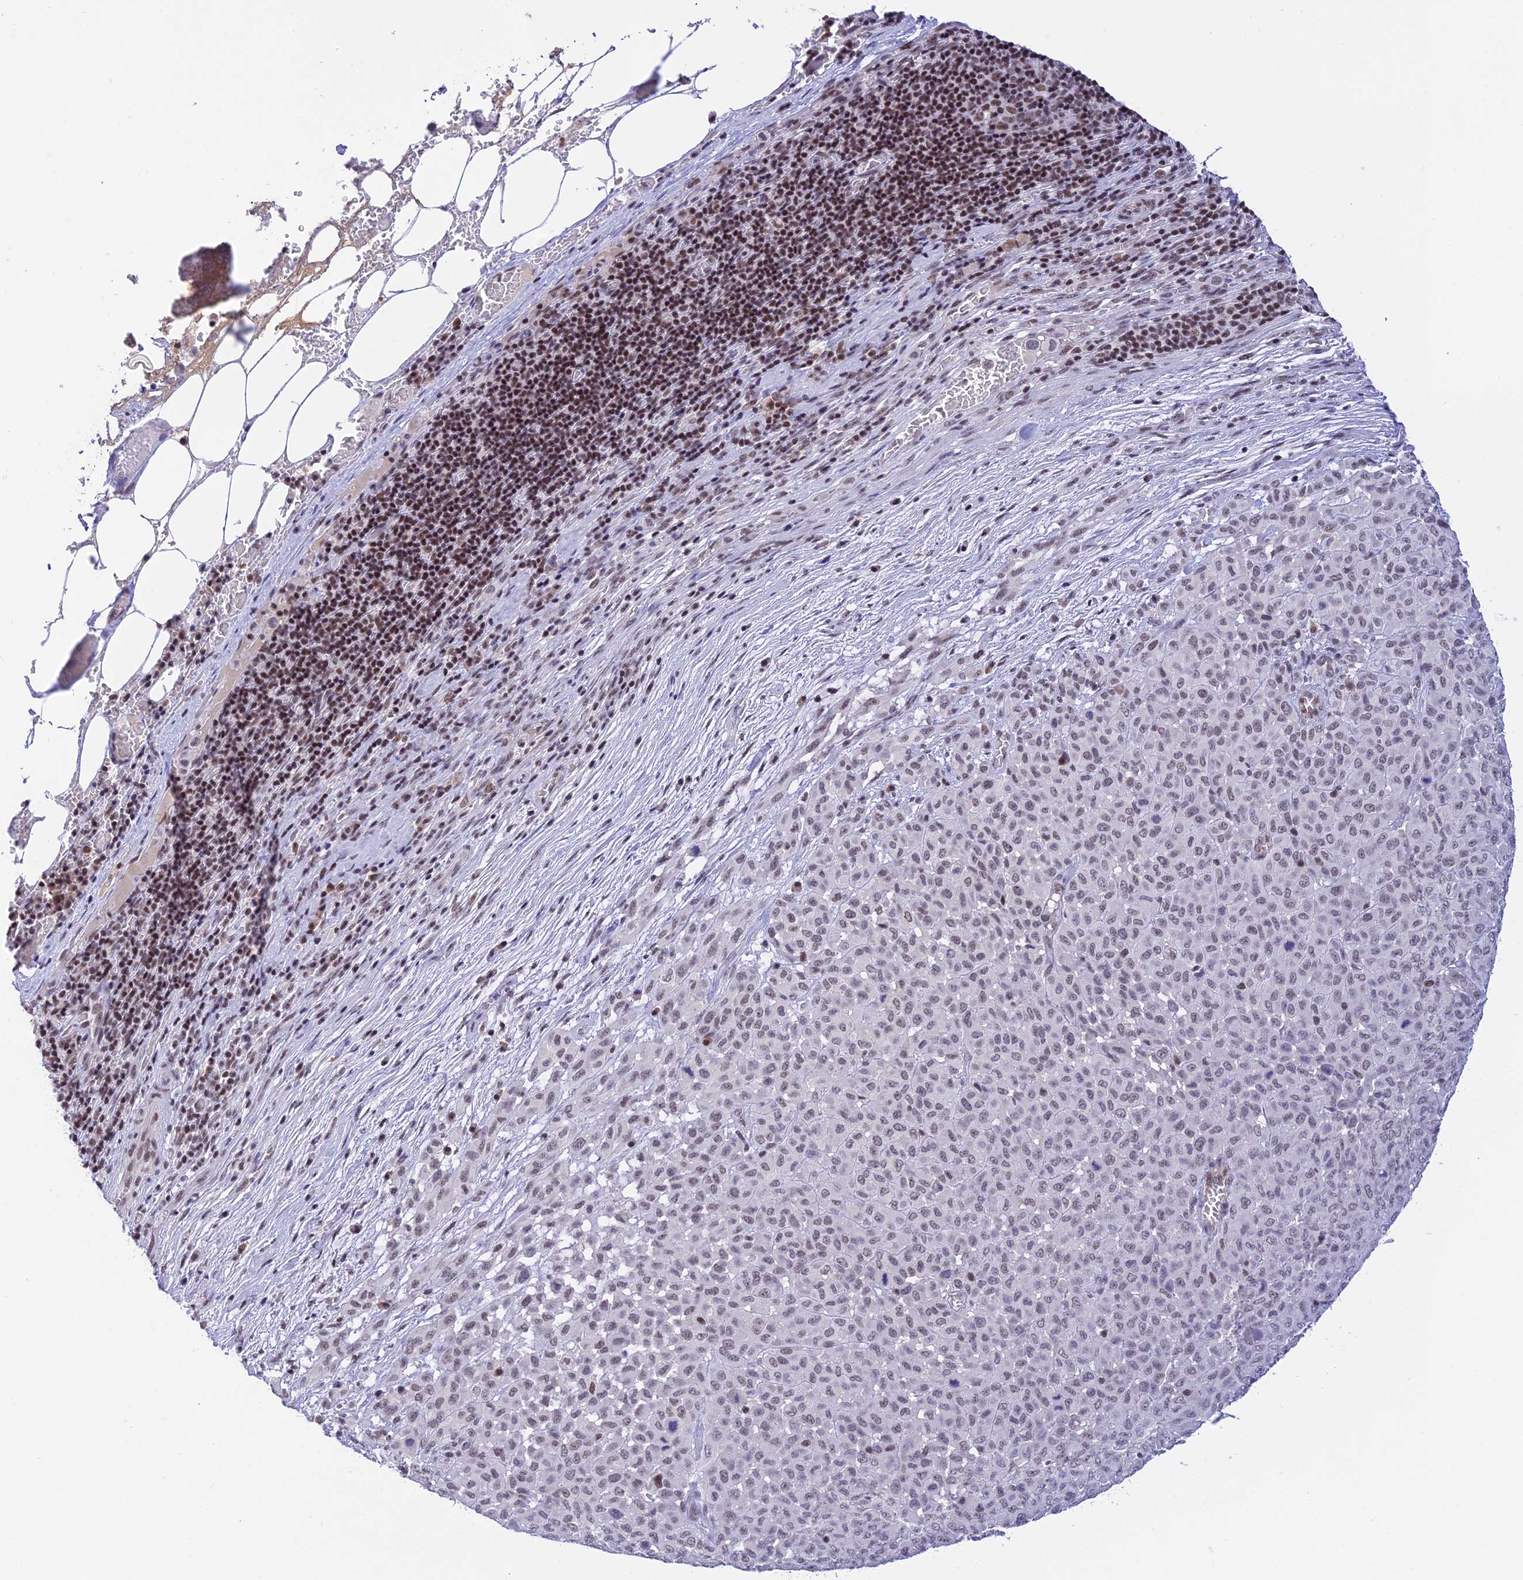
{"staining": {"intensity": "moderate", "quantity": "<25%", "location": "nuclear"}, "tissue": "melanoma", "cell_type": "Tumor cells", "image_type": "cancer", "snomed": [{"axis": "morphology", "description": "Malignant melanoma, Metastatic site"}, {"axis": "topography", "description": "Skin"}], "caption": "A micrograph of malignant melanoma (metastatic site) stained for a protein displays moderate nuclear brown staining in tumor cells. (DAB IHC with brightfield microscopy, high magnification).", "gene": "THAP11", "patient": {"sex": "female", "age": 81}}